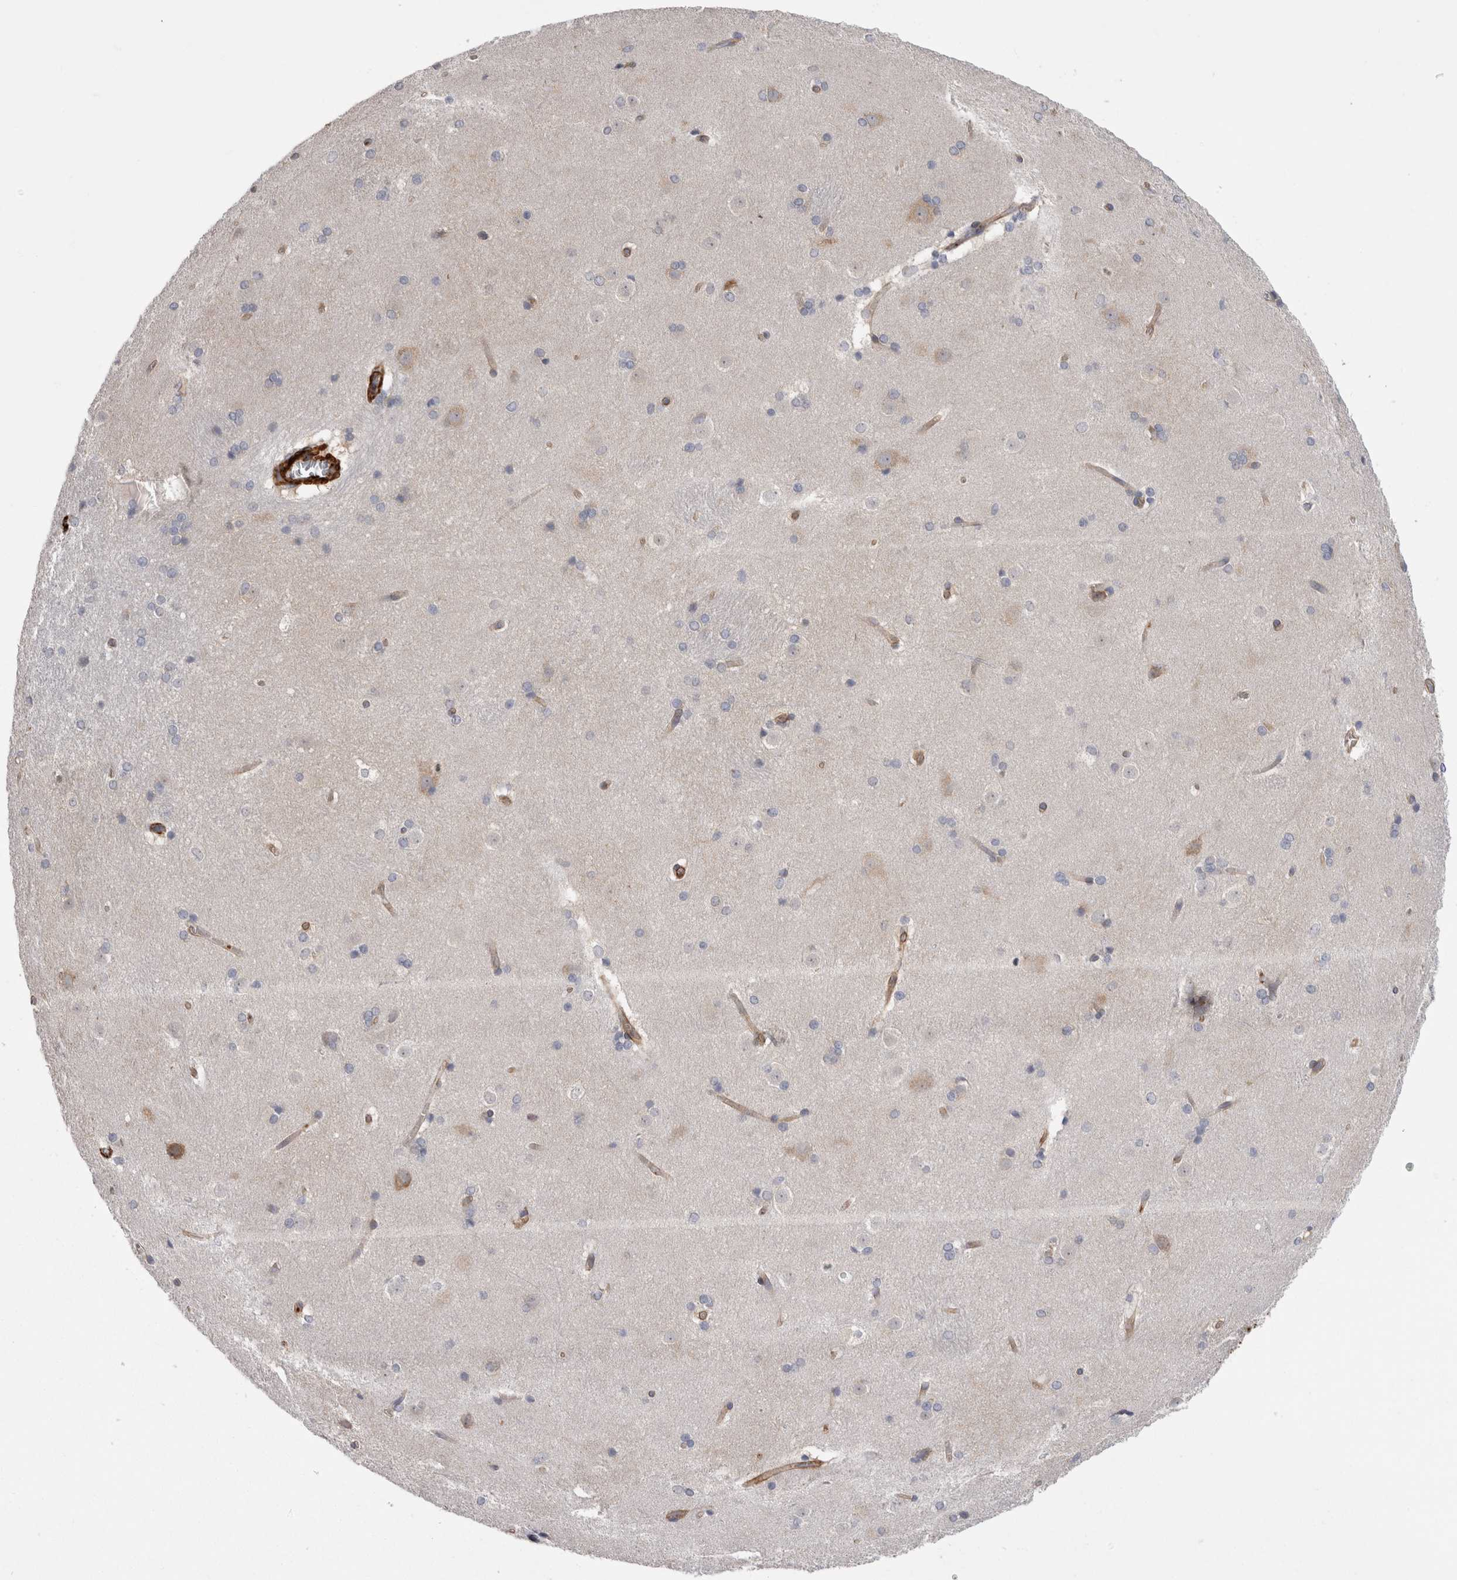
{"staining": {"intensity": "weak", "quantity": "<25%", "location": "cytoplasmic/membranous"}, "tissue": "caudate", "cell_type": "Glial cells", "image_type": "normal", "snomed": [{"axis": "morphology", "description": "Normal tissue, NOS"}, {"axis": "topography", "description": "Lateral ventricle wall"}], "caption": "This histopathology image is of unremarkable caudate stained with immunohistochemistry (IHC) to label a protein in brown with the nuclei are counter-stained blue. There is no staining in glial cells.", "gene": "EPRS1", "patient": {"sex": "female", "age": 19}}